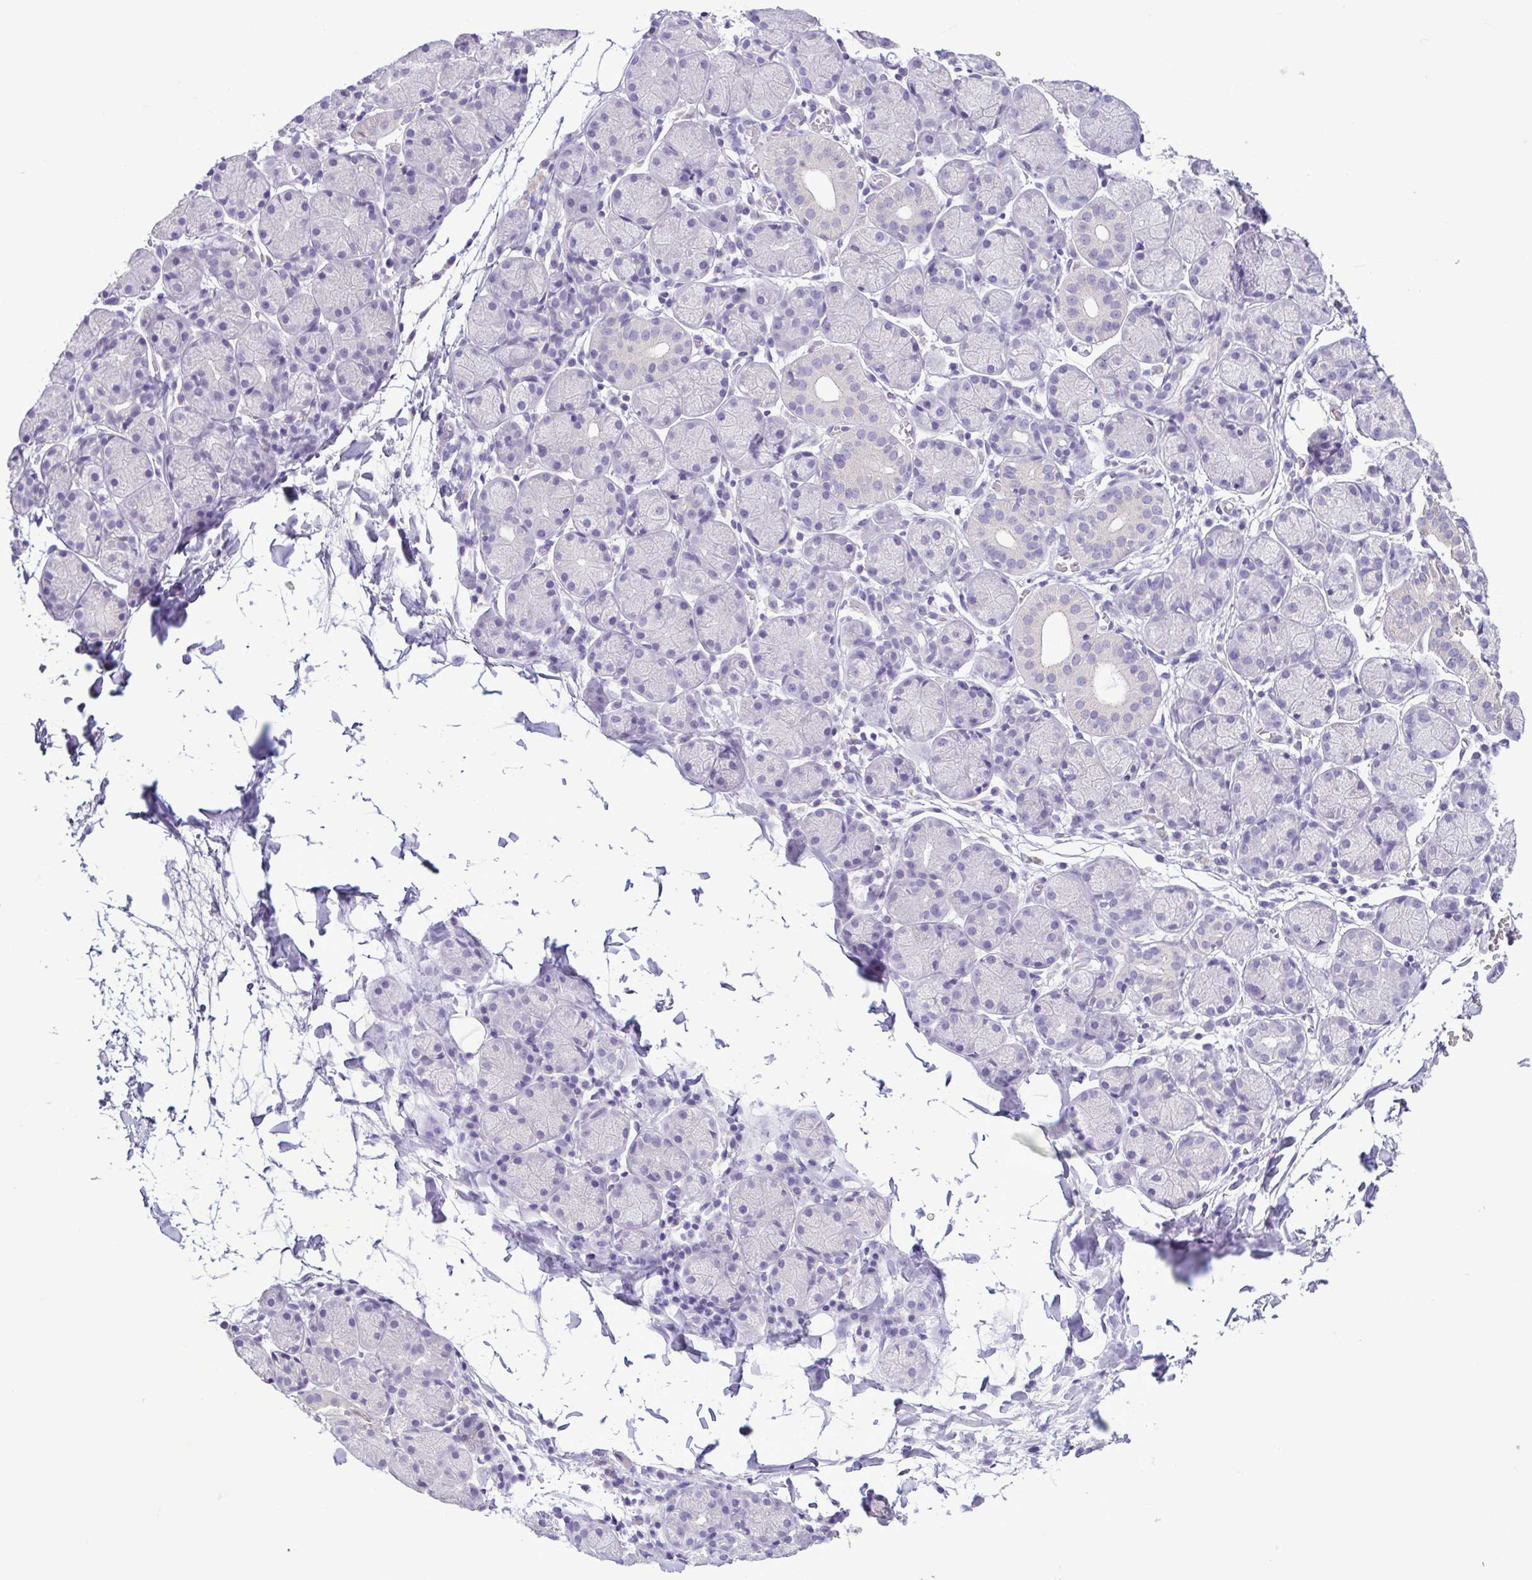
{"staining": {"intensity": "negative", "quantity": "none", "location": "none"}, "tissue": "salivary gland", "cell_type": "Glandular cells", "image_type": "normal", "snomed": [{"axis": "morphology", "description": "Normal tissue, NOS"}, {"axis": "topography", "description": "Salivary gland"}], "caption": "This is an immunohistochemistry (IHC) histopathology image of unremarkable human salivary gland. There is no expression in glandular cells.", "gene": "CBY2", "patient": {"sex": "female", "age": 24}}